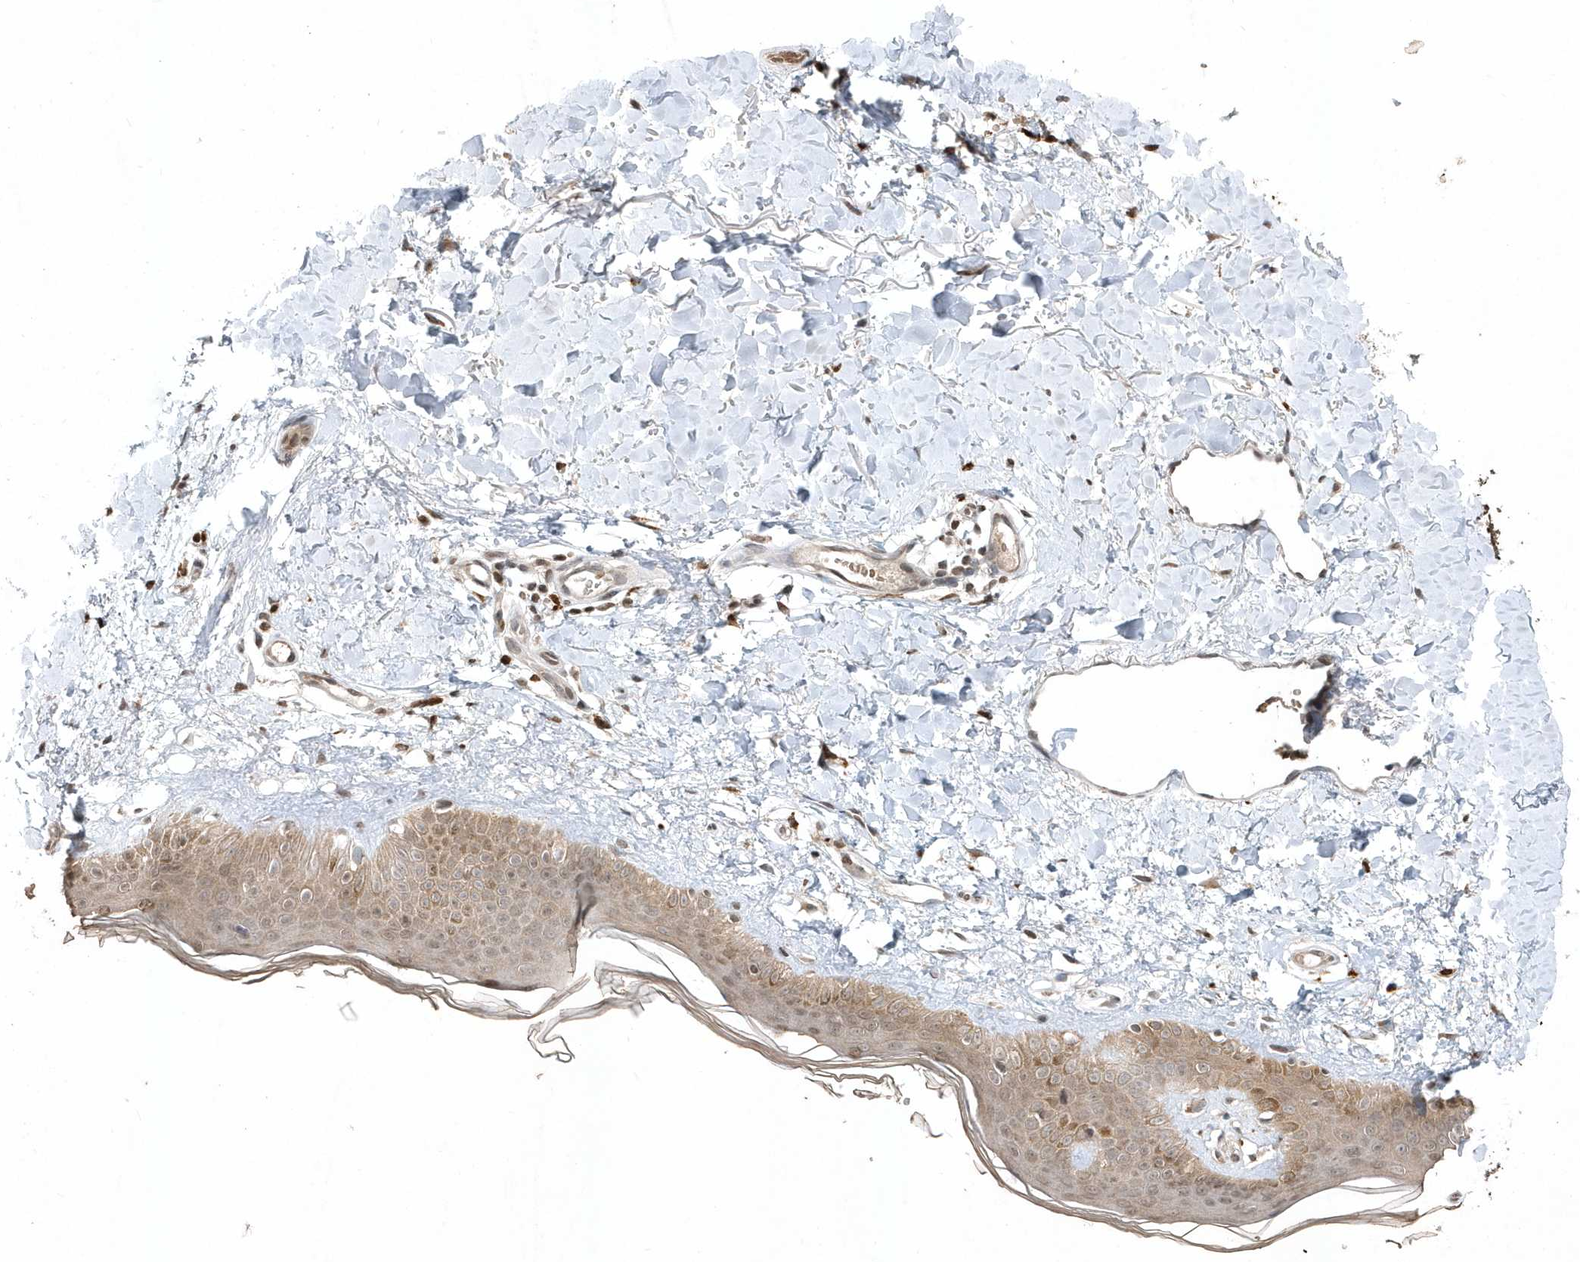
{"staining": {"intensity": "moderate", "quantity": ">75%", "location": "cytoplasmic/membranous"}, "tissue": "skin", "cell_type": "Fibroblasts", "image_type": "normal", "snomed": [{"axis": "morphology", "description": "Normal tissue, NOS"}, {"axis": "topography", "description": "Skin"}], "caption": "A photomicrograph of human skin stained for a protein reveals moderate cytoplasmic/membranous brown staining in fibroblasts. The protein is stained brown, and the nuclei are stained in blue (DAB IHC with brightfield microscopy, high magnification).", "gene": "EIF2B1", "patient": {"sex": "female", "age": 58}}